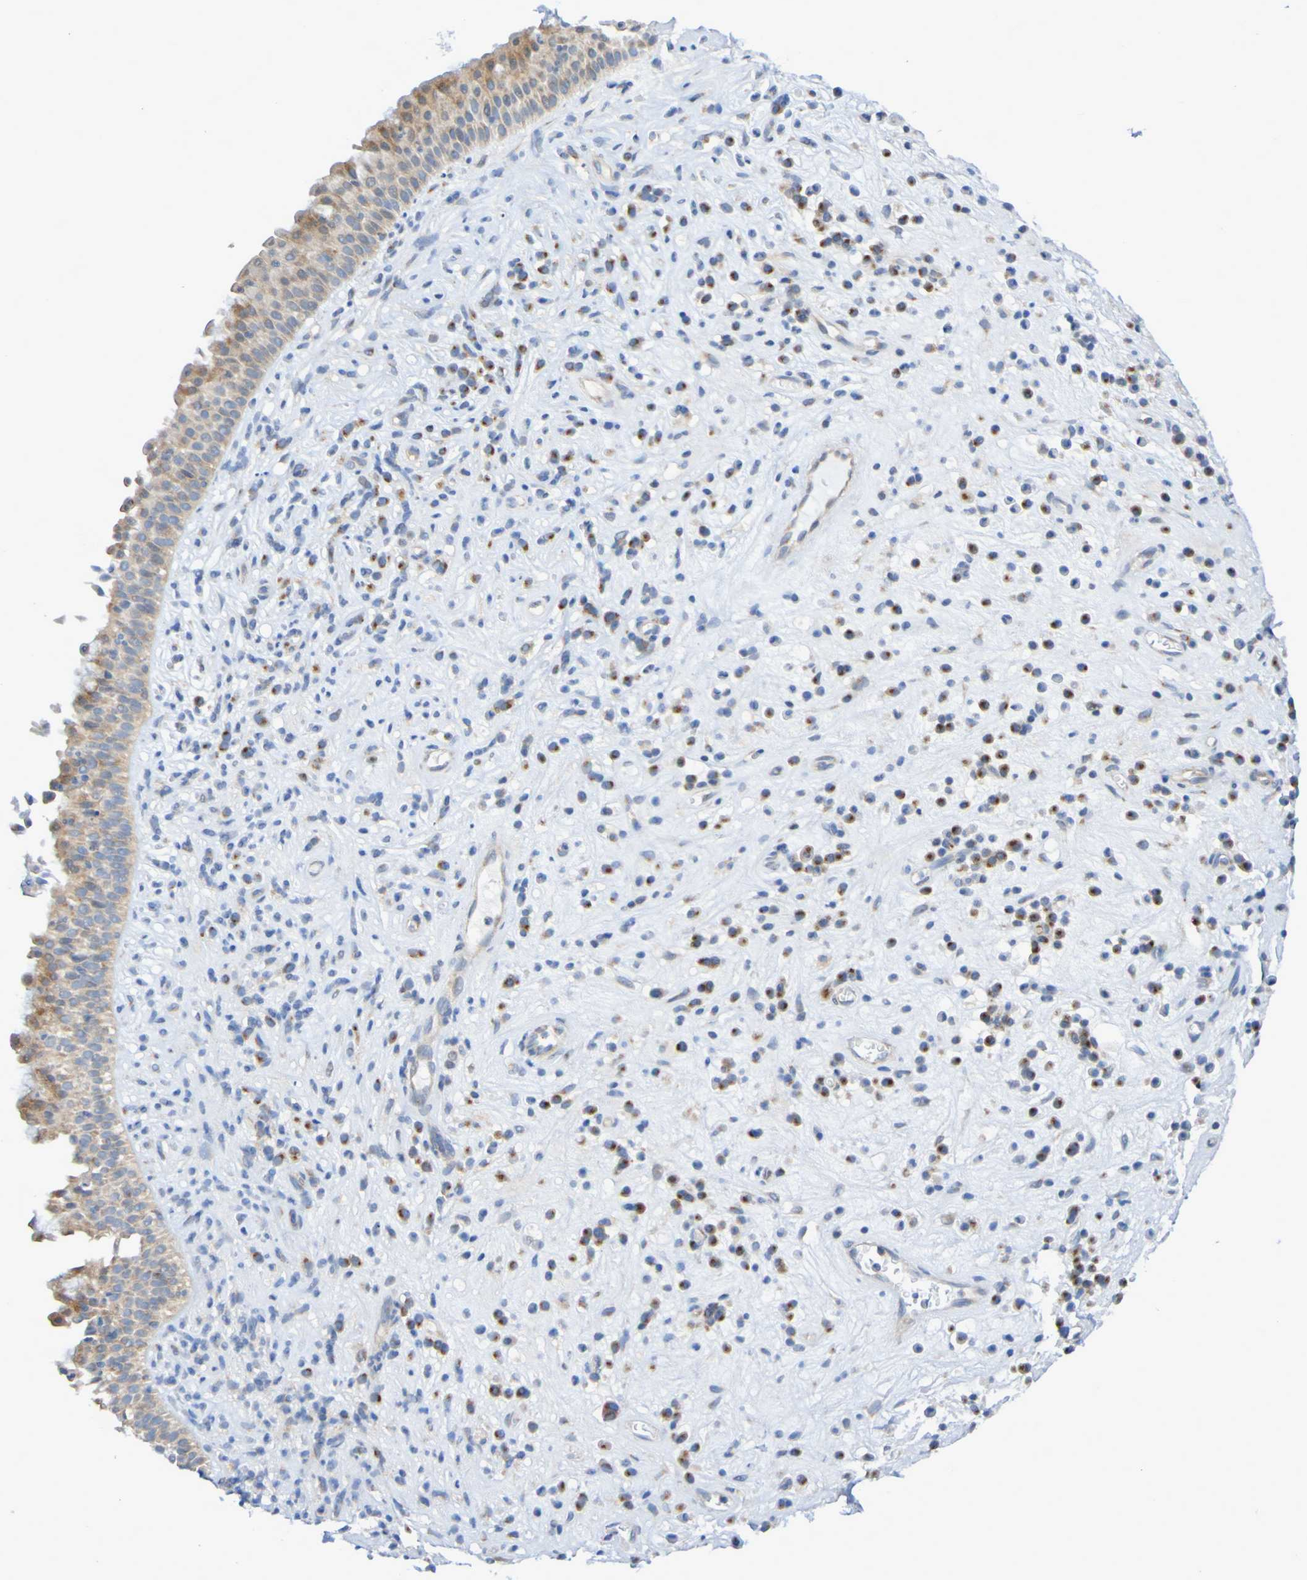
{"staining": {"intensity": "moderate", "quantity": ">75%", "location": "cytoplasmic/membranous"}, "tissue": "nasopharynx", "cell_type": "Respiratory epithelial cells", "image_type": "normal", "snomed": [{"axis": "morphology", "description": "Normal tissue, NOS"}, {"axis": "topography", "description": "Nasopharynx"}], "caption": "Immunohistochemical staining of benign human nasopharynx shows moderate cytoplasmic/membranous protein positivity in about >75% of respiratory epithelial cells. (Brightfield microscopy of DAB IHC at high magnification).", "gene": "LMBRD2", "patient": {"sex": "female", "age": 51}}